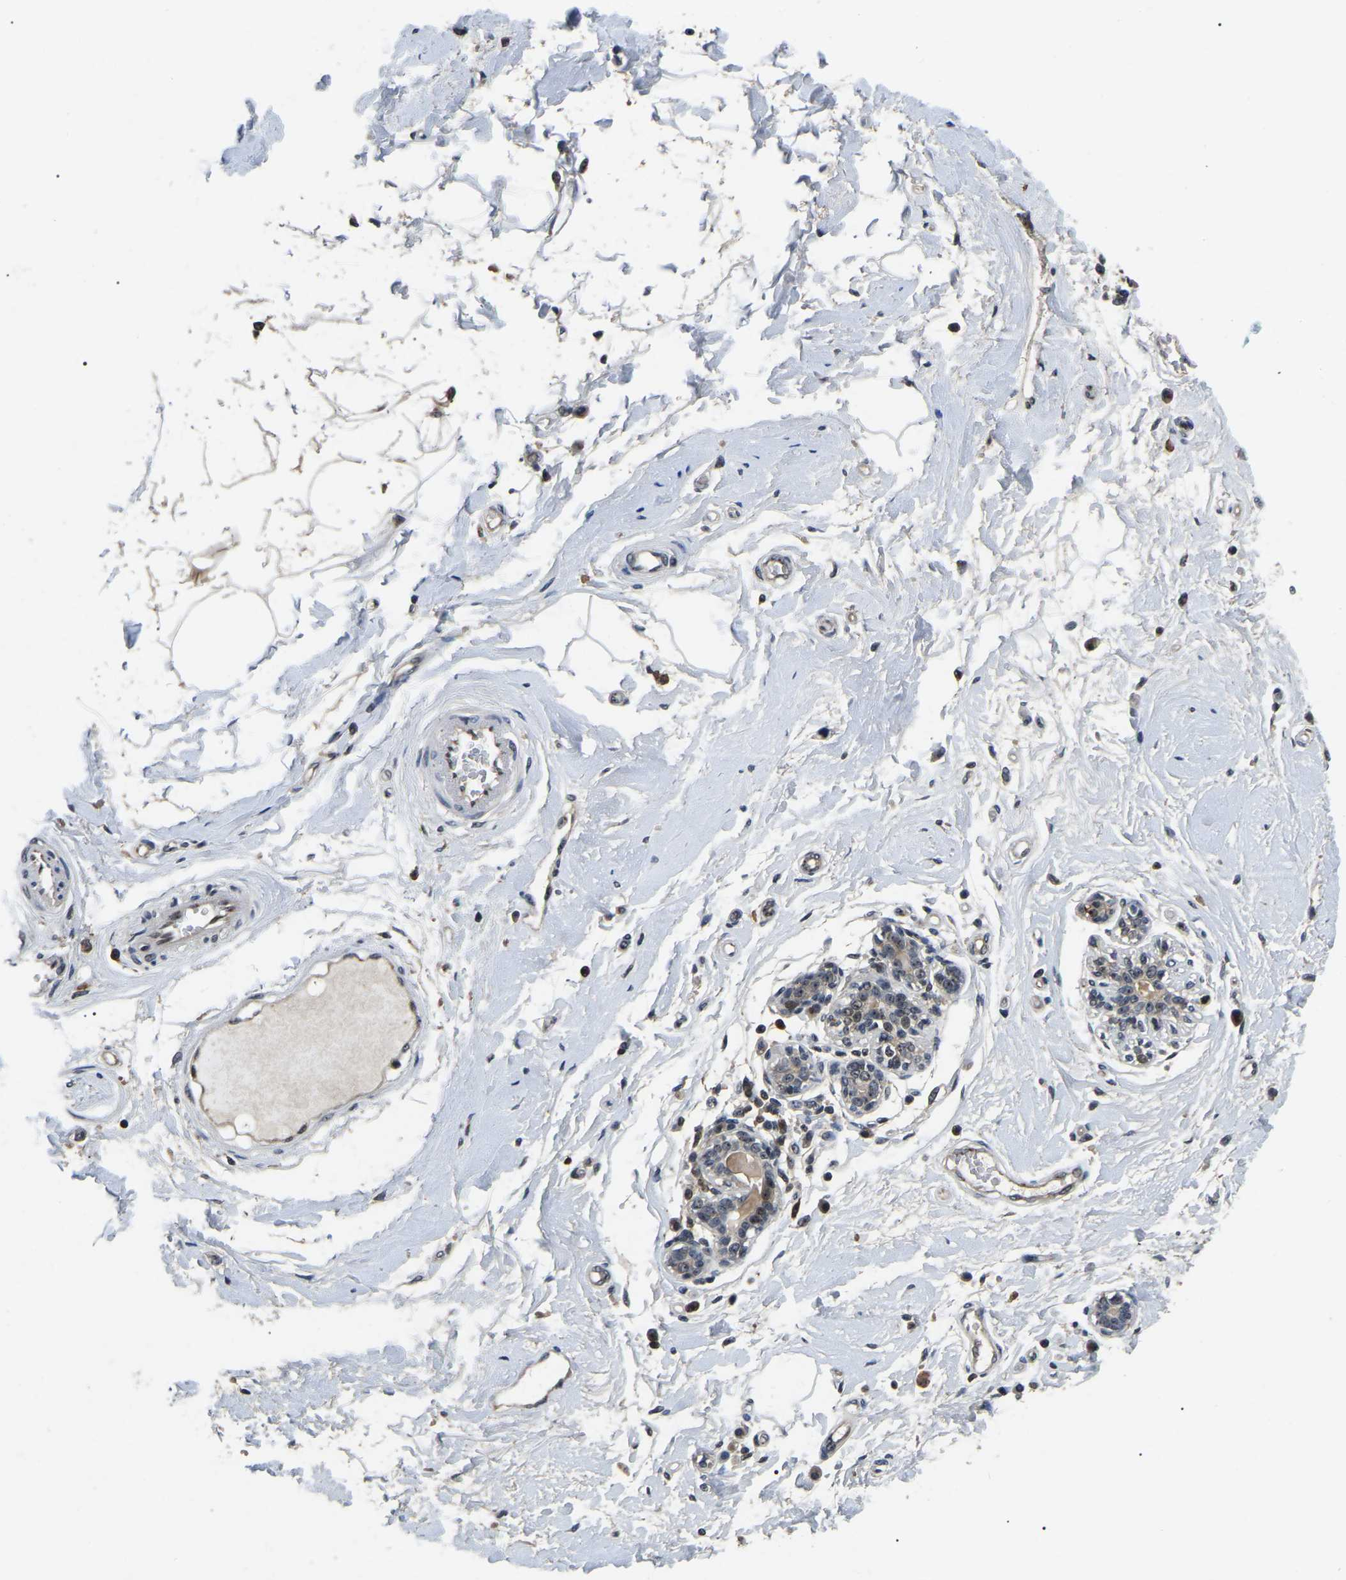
{"staining": {"intensity": "weak", "quantity": "<25%", "location": "nuclear"}, "tissue": "breast", "cell_type": "Adipocytes", "image_type": "normal", "snomed": [{"axis": "morphology", "description": "Normal tissue, NOS"}, {"axis": "morphology", "description": "Lobular carcinoma"}, {"axis": "topography", "description": "Breast"}], "caption": "Adipocytes are negative for brown protein staining in normal breast. (DAB IHC visualized using brightfield microscopy, high magnification).", "gene": "RBM28", "patient": {"sex": "female", "age": 59}}